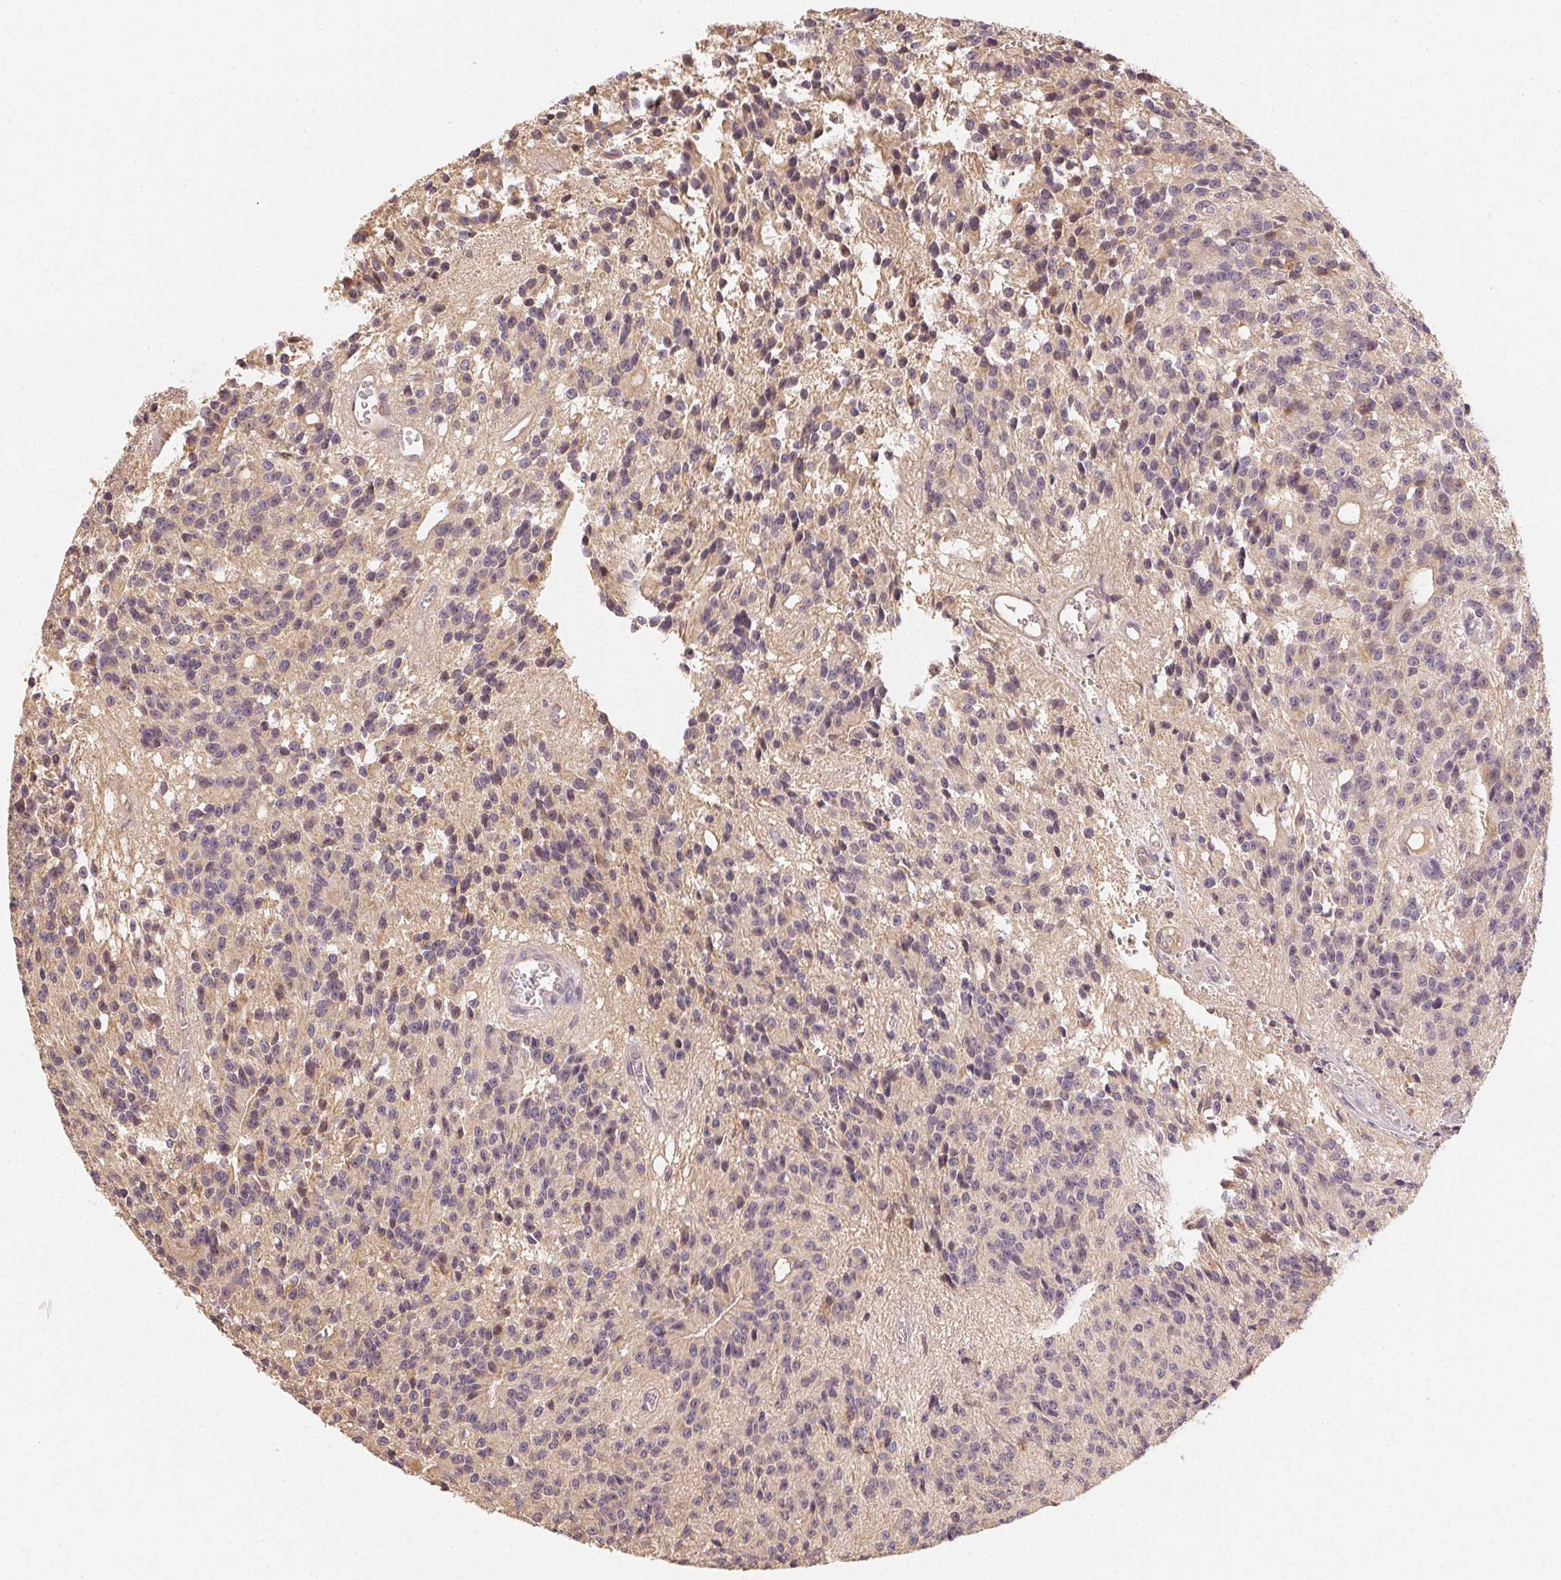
{"staining": {"intensity": "negative", "quantity": "none", "location": "none"}, "tissue": "glioma", "cell_type": "Tumor cells", "image_type": "cancer", "snomed": [{"axis": "morphology", "description": "Glioma, malignant, Low grade"}, {"axis": "topography", "description": "Brain"}], "caption": "Tumor cells show no significant protein positivity in glioma. (IHC, brightfield microscopy, high magnification).", "gene": "SEZ6L2", "patient": {"sex": "male", "age": 31}}